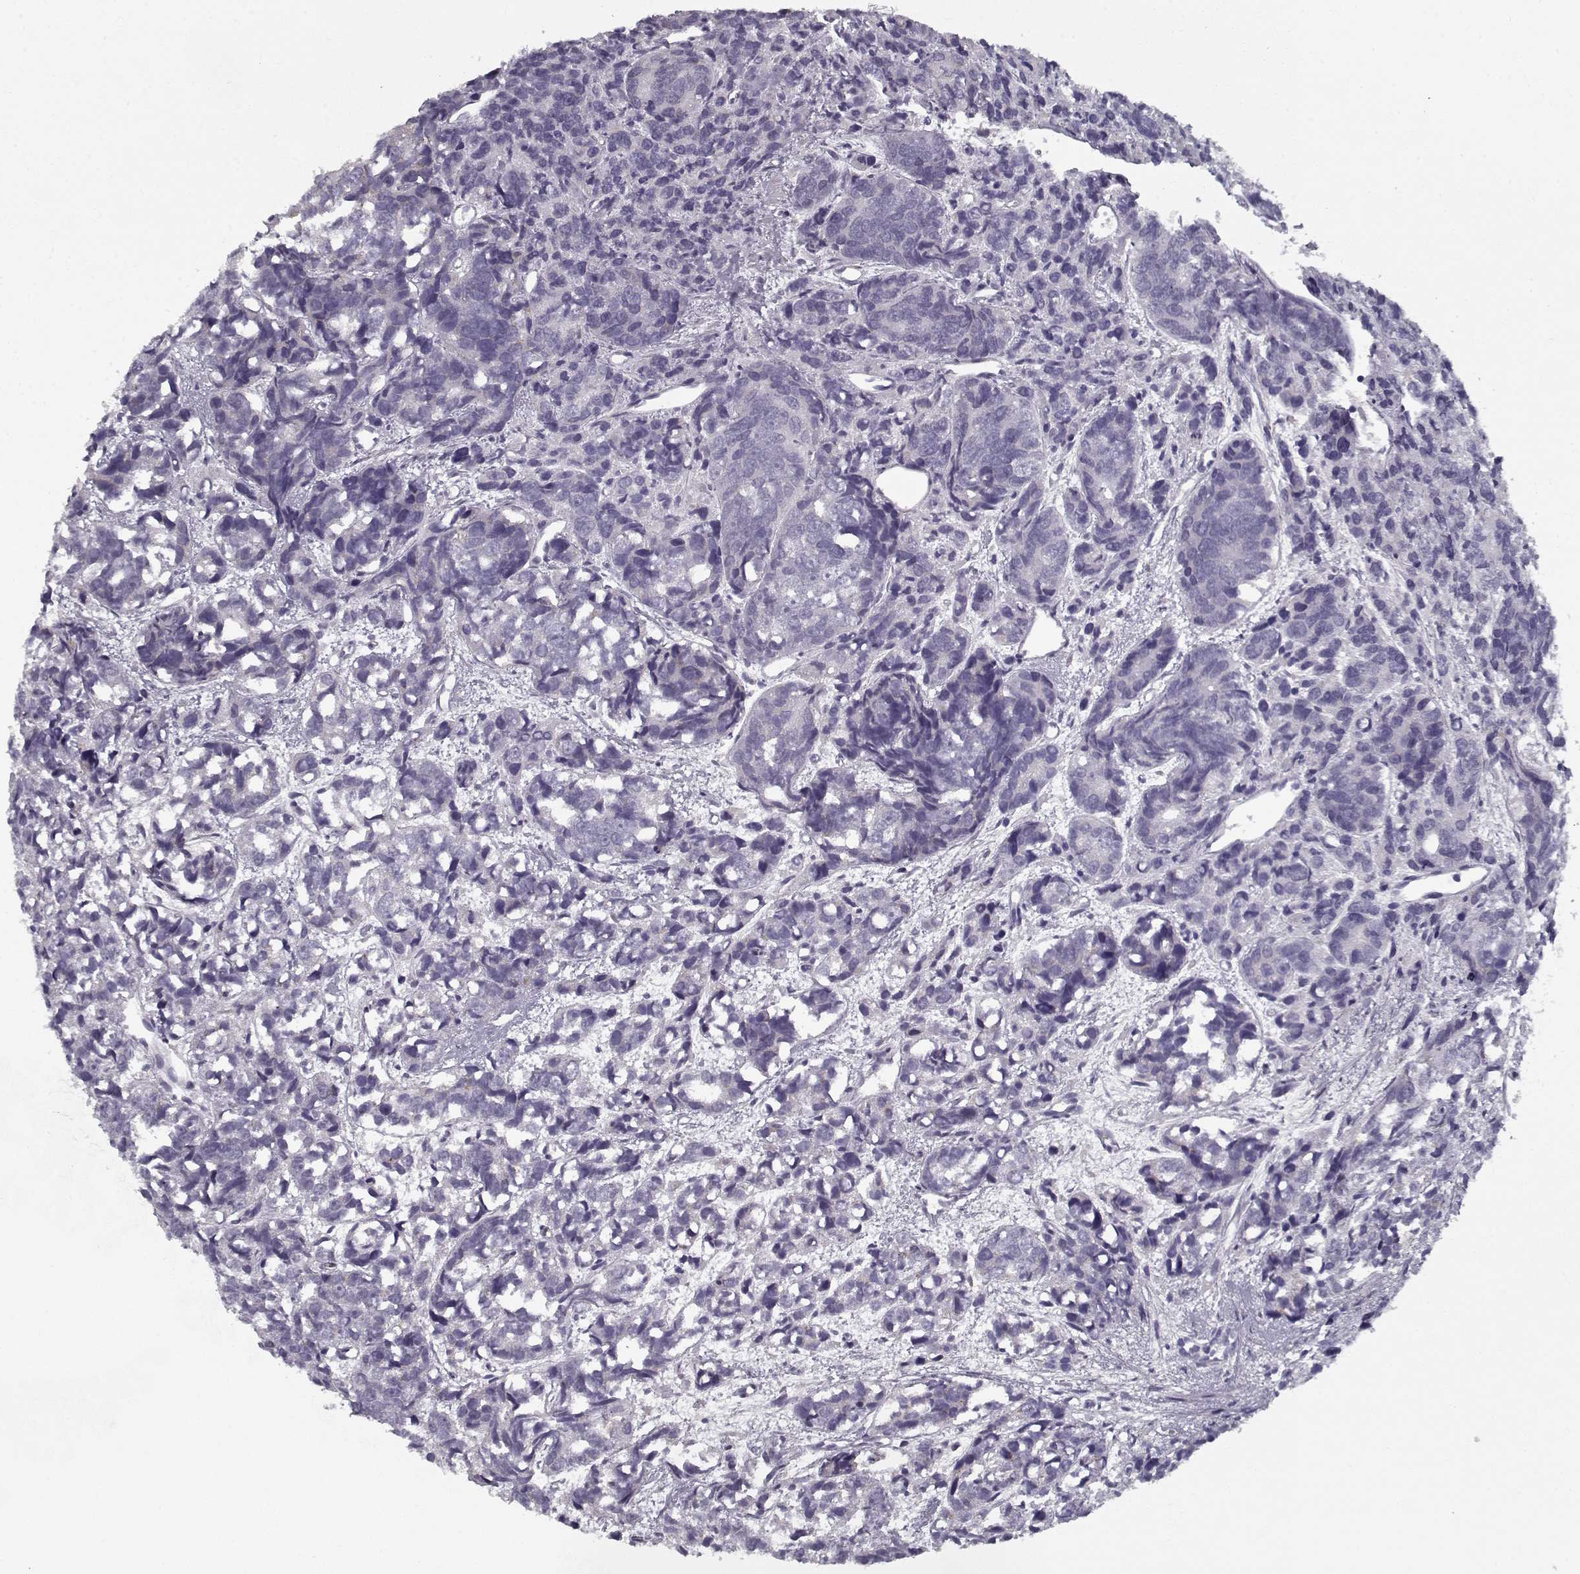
{"staining": {"intensity": "negative", "quantity": "none", "location": "none"}, "tissue": "prostate cancer", "cell_type": "Tumor cells", "image_type": "cancer", "snomed": [{"axis": "morphology", "description": "Adenocarcinoma, High grade"}, {"axis": "topography", "description": "Prostate"}], "caption": "An image of human adenocarcinoma (high-grade) (prostate) is negative for staining in tumor cells.", "gene": "SPACA9", "patient": {"sex": "male", "age": 77}}